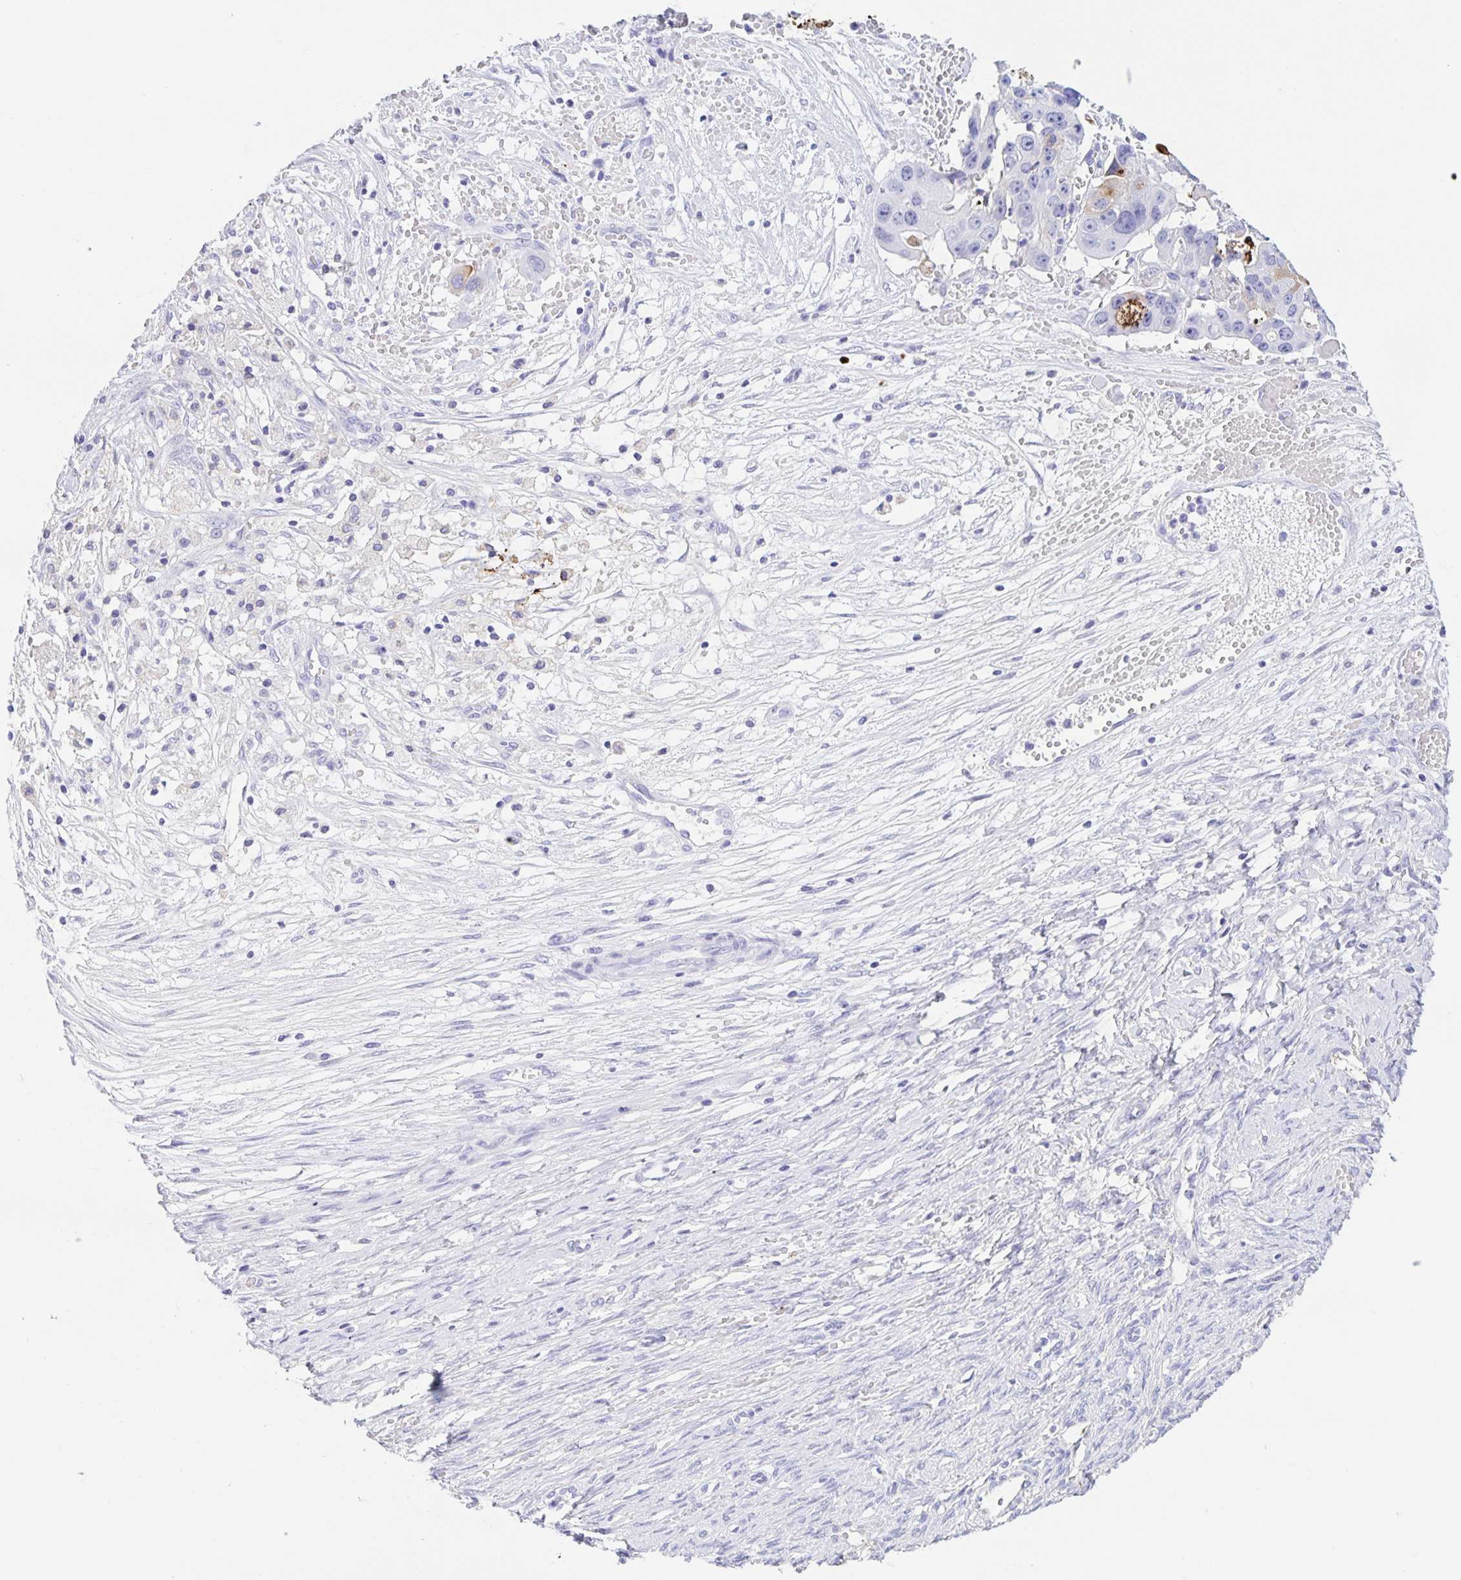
{"staining": {"intensity": "moderate", "quantity": "<25%", "location": "cytoplasmic/membranous"}, "tissue": "ovarian cancer", "cell_type": "Tumor cells", "image_type": "cancer", "snomed": [{"axis": "morphology", "description": "Cystadenocarcinoma, serous, NOS"}, {"axis": "topography", "description": "Ovary"}], "caption": "Immunohistochemistry of human serous cystadenocarcinoma (ovarian) shows low levels of moderate cytoplasmic/membranous positivity in about <25% of tumor cells. Using DAB (3,3'-diaminobenzidine) (brown) and hematoxylin (blue) stains, captured at high magnification using brightfield microscopy.", "gene": "DMBT1", "patient": {"sex": "female", "age": 56}}